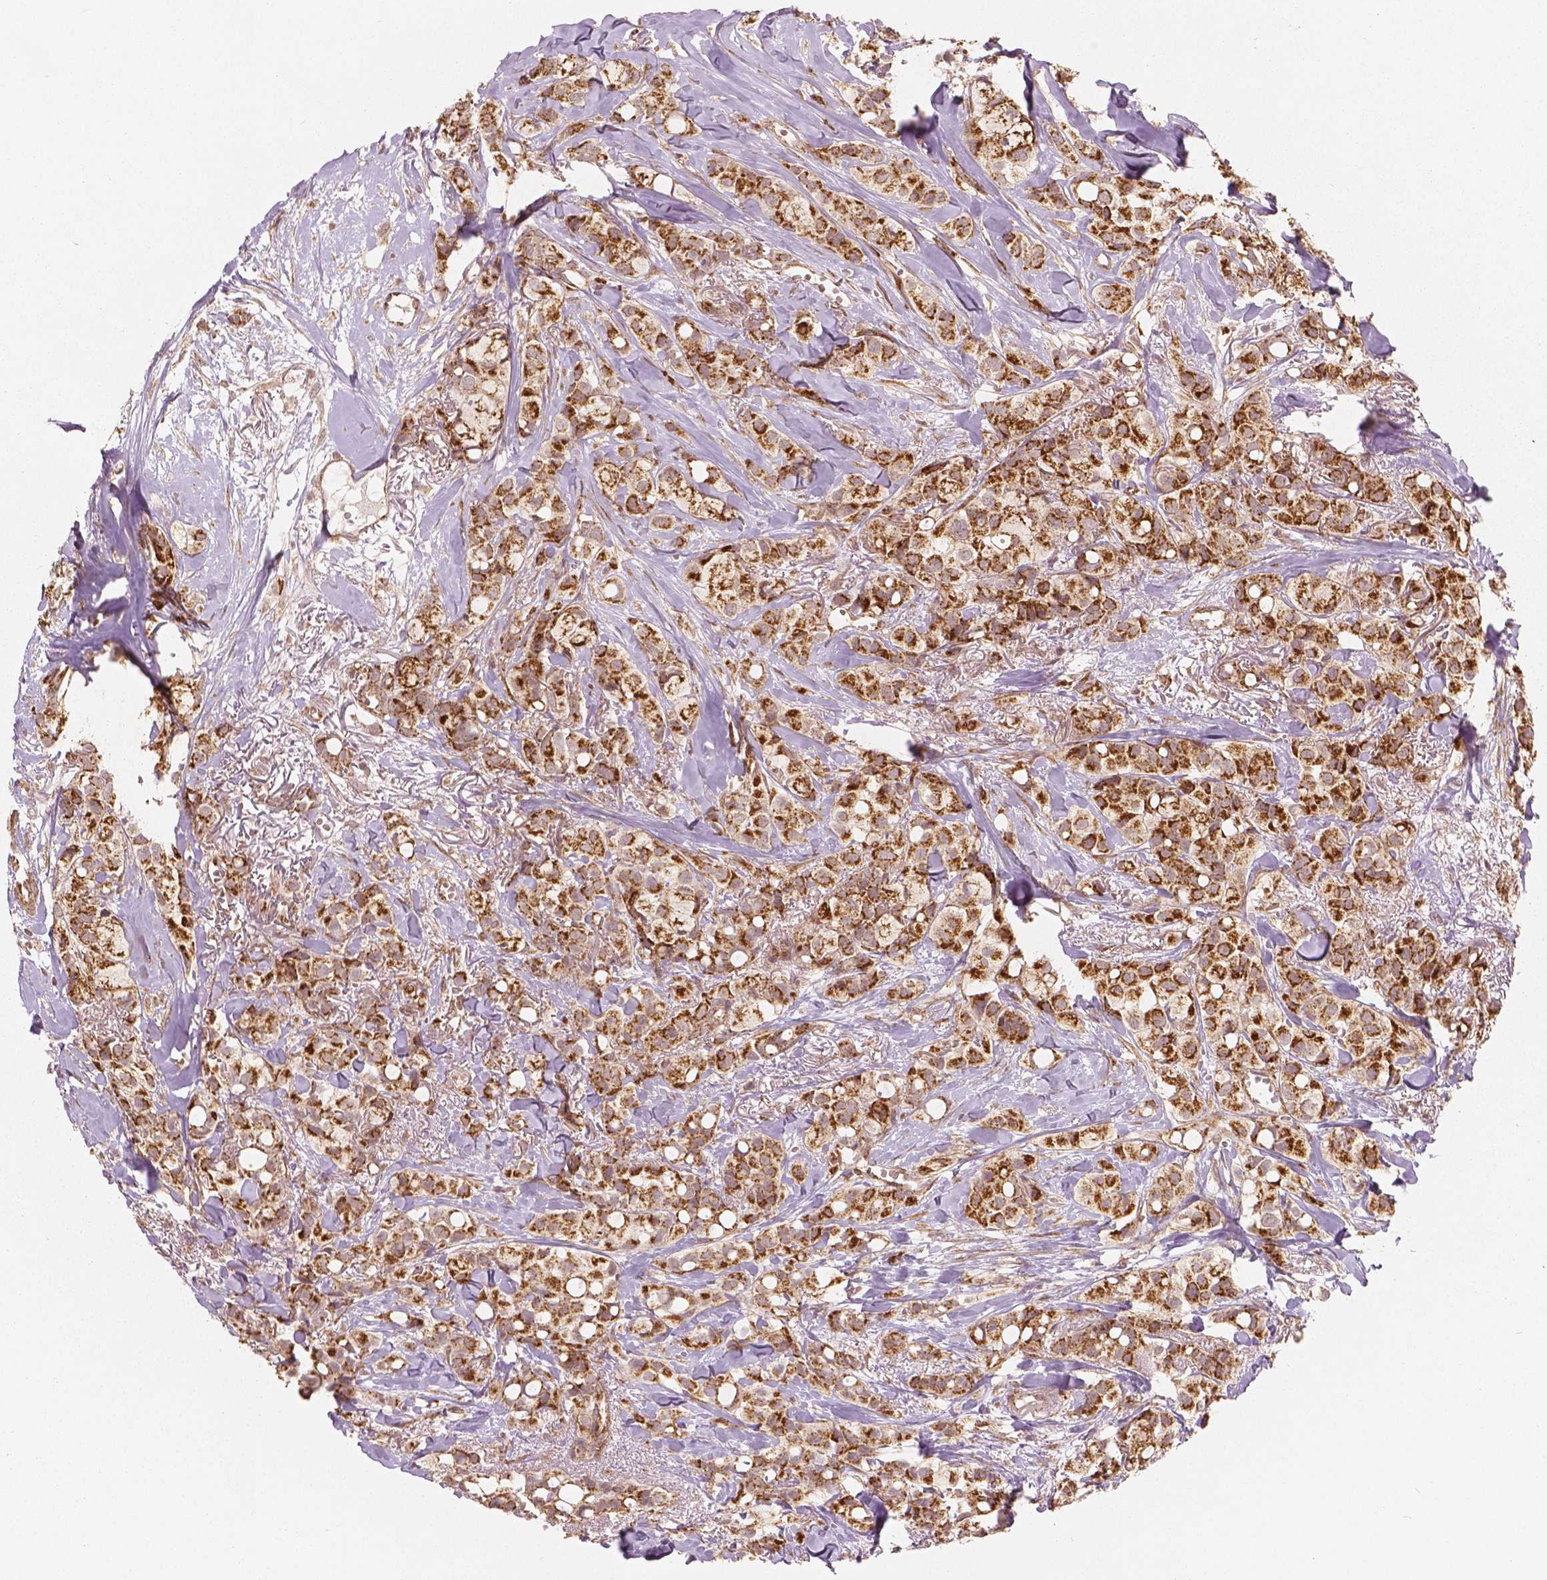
{"staining": {"intensity": "strong", "quantity": ">75%", "location": "cytoplasmic/membranous"}, "tissue": "breast cancer", "cell_type": "Tumor cells", "image_type": "cancer", "snomed": [{"axis": "morphology", "description": "Duct carcinoma"}, {"axis": "topography", "description": "Breast"}], "caption": "Strong cytoplasmic/membranous expression is present in approximately >75% of tumor cells in breast cancer. (brown staining indicates protein expression, while blue staining denotes nuclei).", "gene": "PGAM5", "patient": {"sex": "female", "age": 85}}